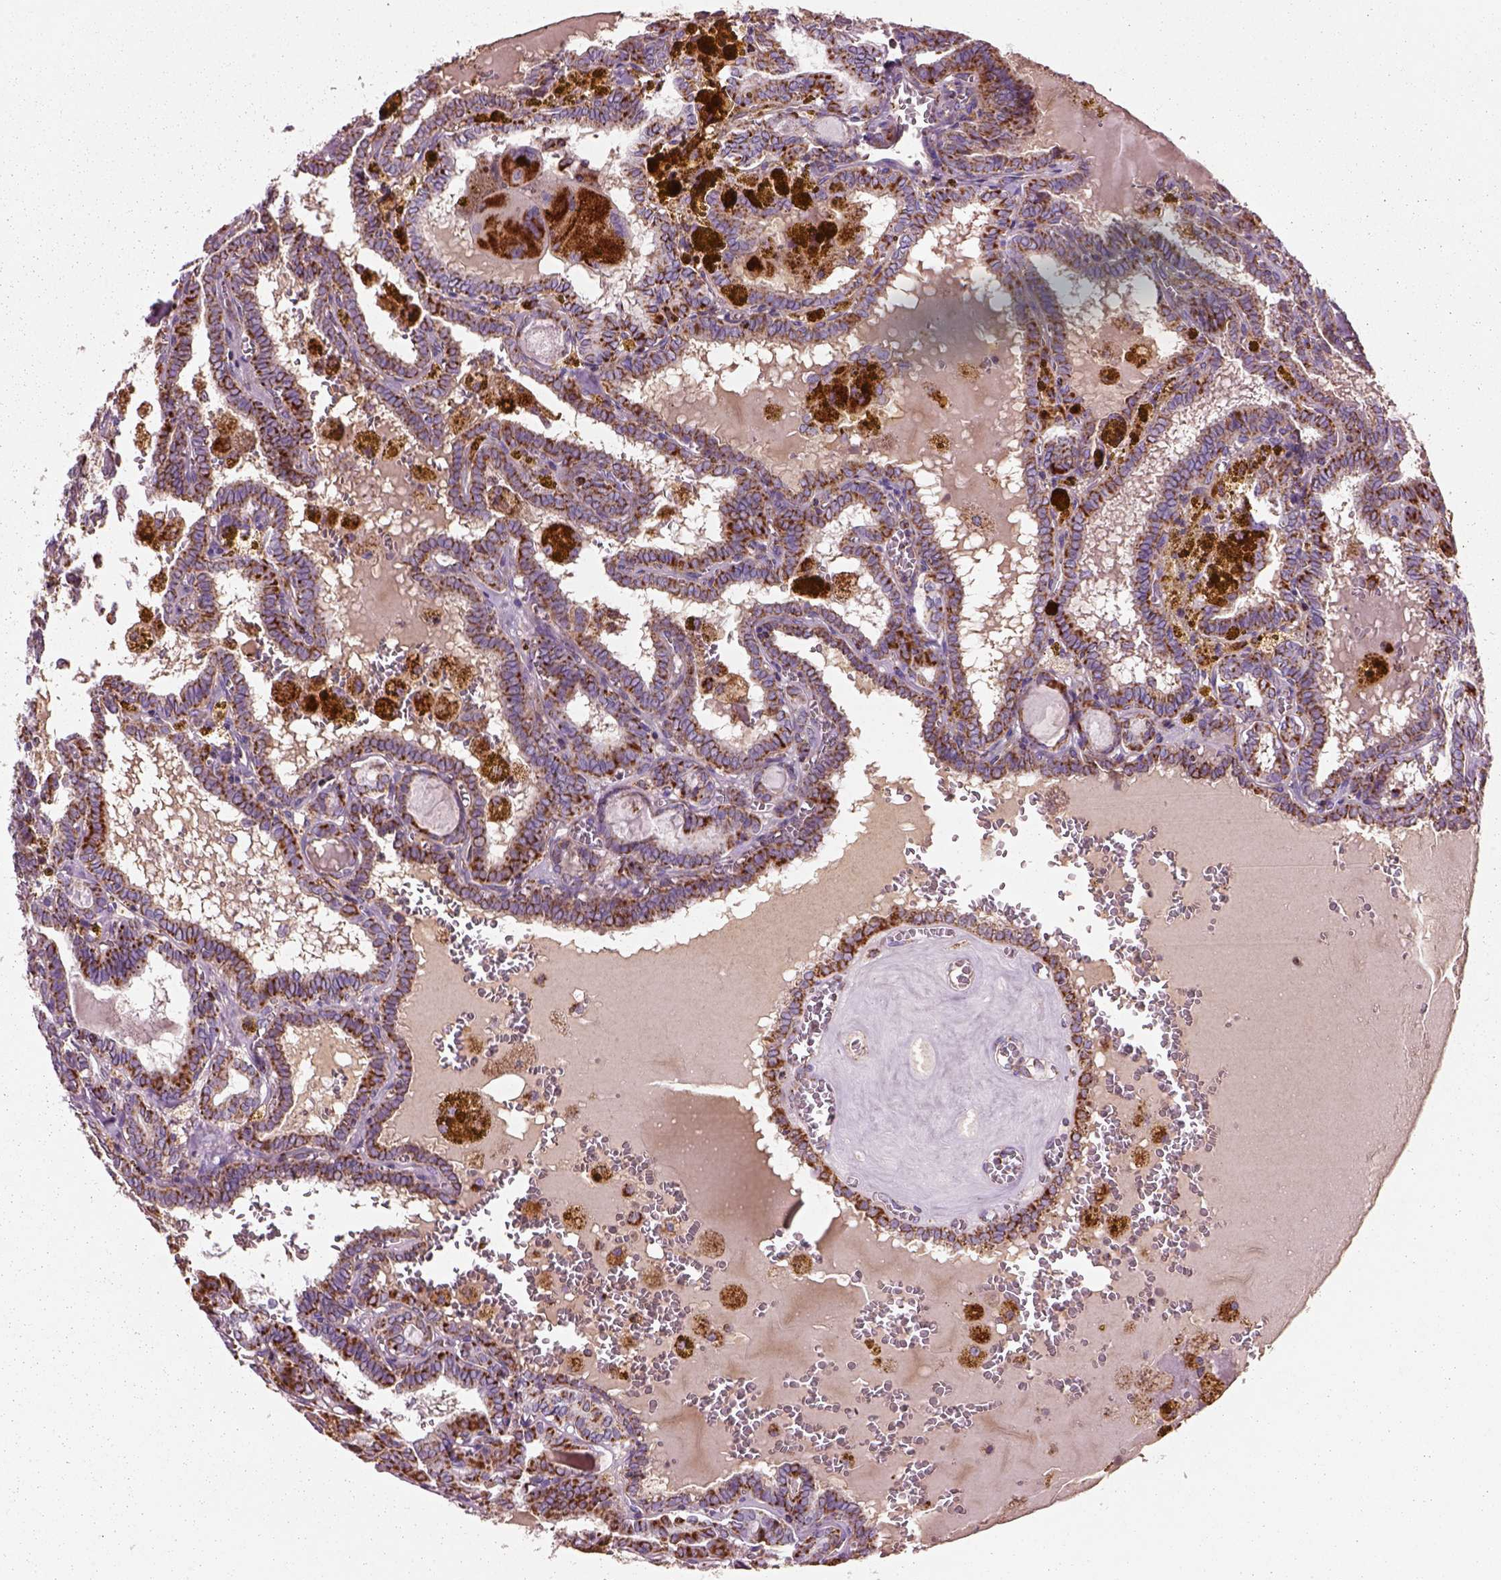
{"staining": {"intensity": "strong", "quantity": ">75%", "location": "cytoplasmic/membranous"}, "tissue": "thyroid cancer", "cell_type": "Tumor cells", "image_type": "cancer", "snomed": [{"axis": "morphology", "description": "Papillary adenocarcinoma, NOS"}, {"axis": "topography", "description": "Thyroid gland"}], "caption": "Thyroid papillary adenocarcinoma was stained to show a protein in brown. There is high levels of strong cytoplasmic/membranous staining in approximately >75% of tumor cells.", "gene": "SLC25A24", "patient": {"sex": "female", "age": 39}}